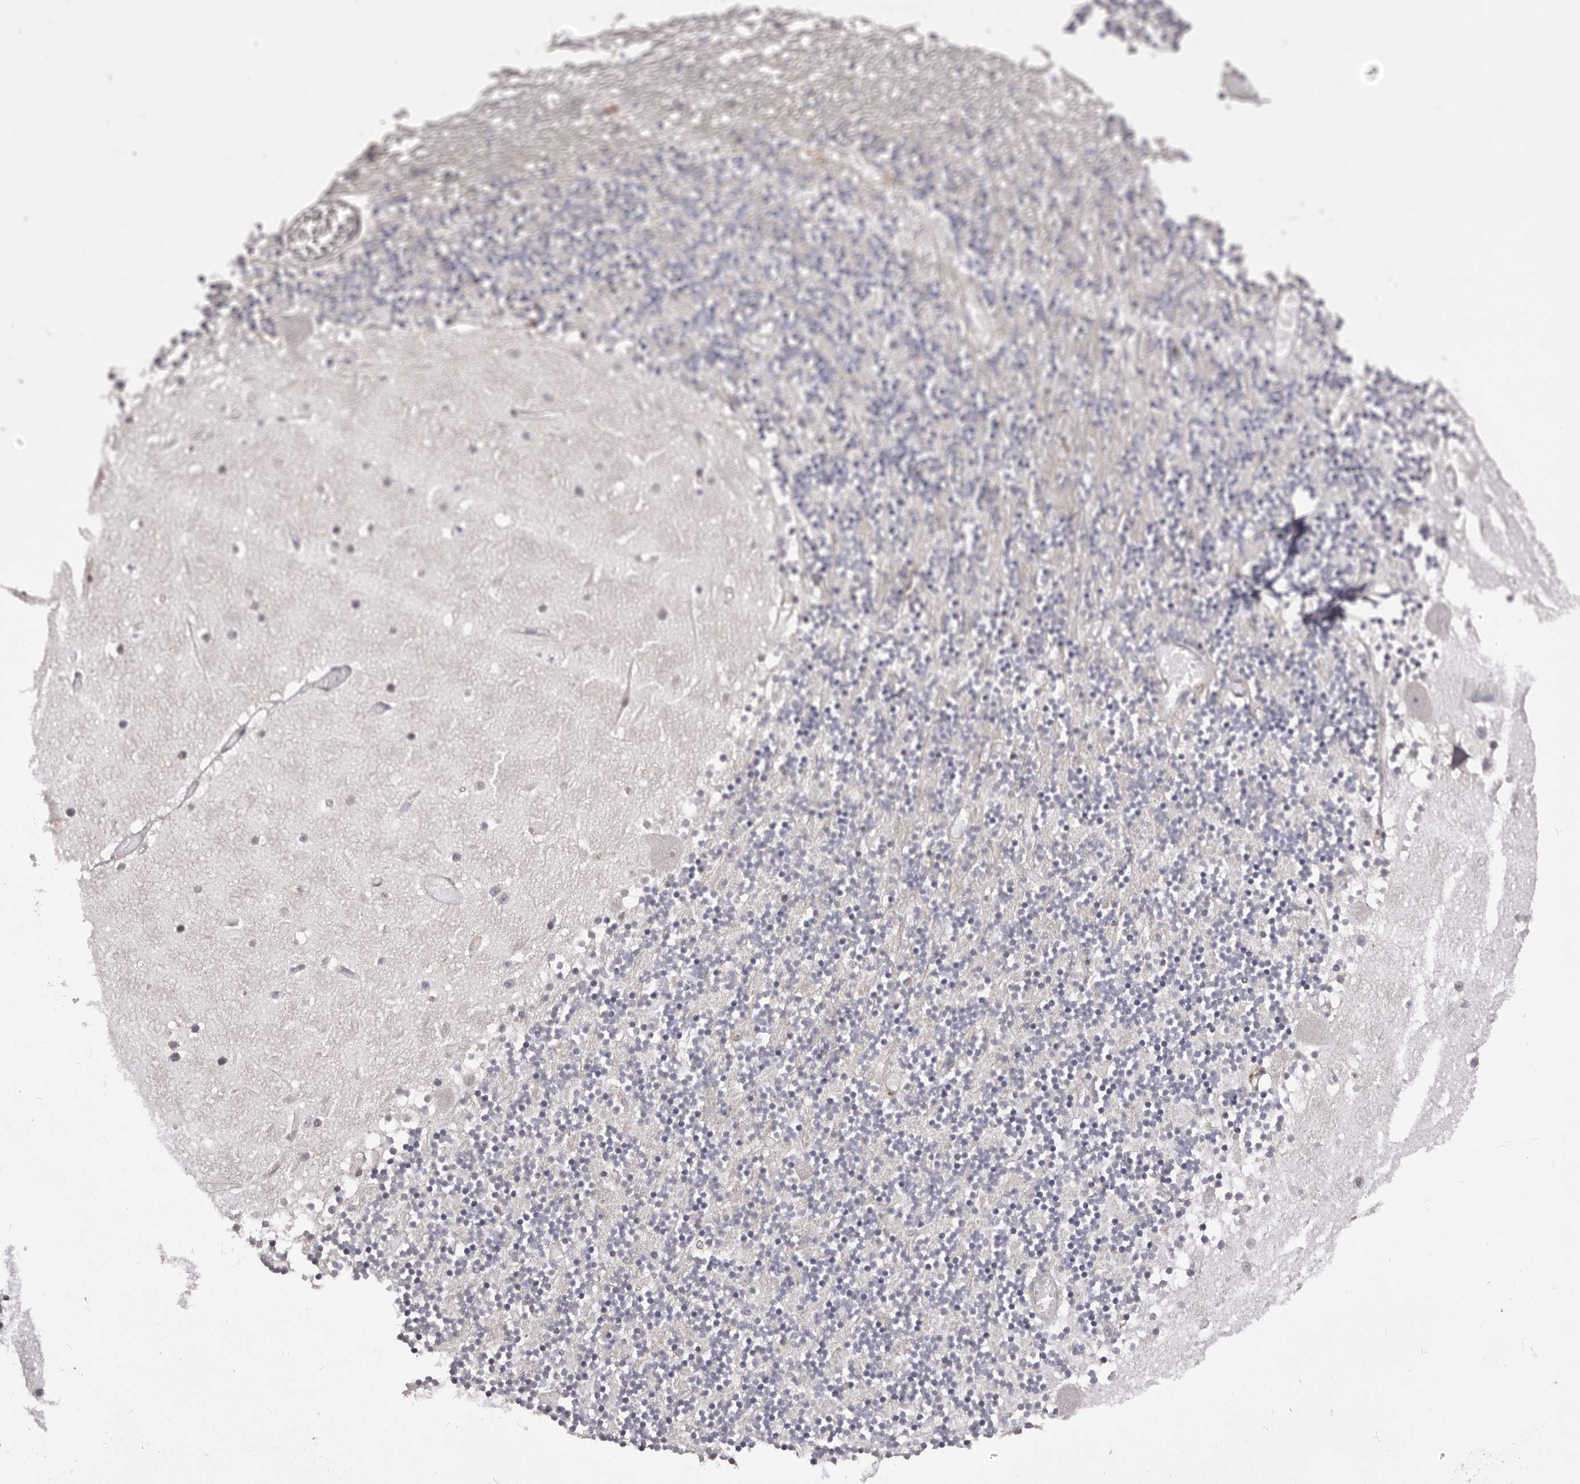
{"staining": {"intensity": "negative", "quantity": "none", "location": "none"}, "tissue": "cerebellum", "cell_type": "Cells in granular layer", "image_type": "normal", "snomed": [{"axis": "morphology", "description": "Normal tissue, NOS"}, {"axis": "topography", "description": "Cerebellum"}], "caption": "IHC image of benign human cerebellum stained for a protein (brown), which demonstrates no expression in cells in granular layer.", "gene": "KCNJ8", "patient": {"sex": "female", "age": 28}}